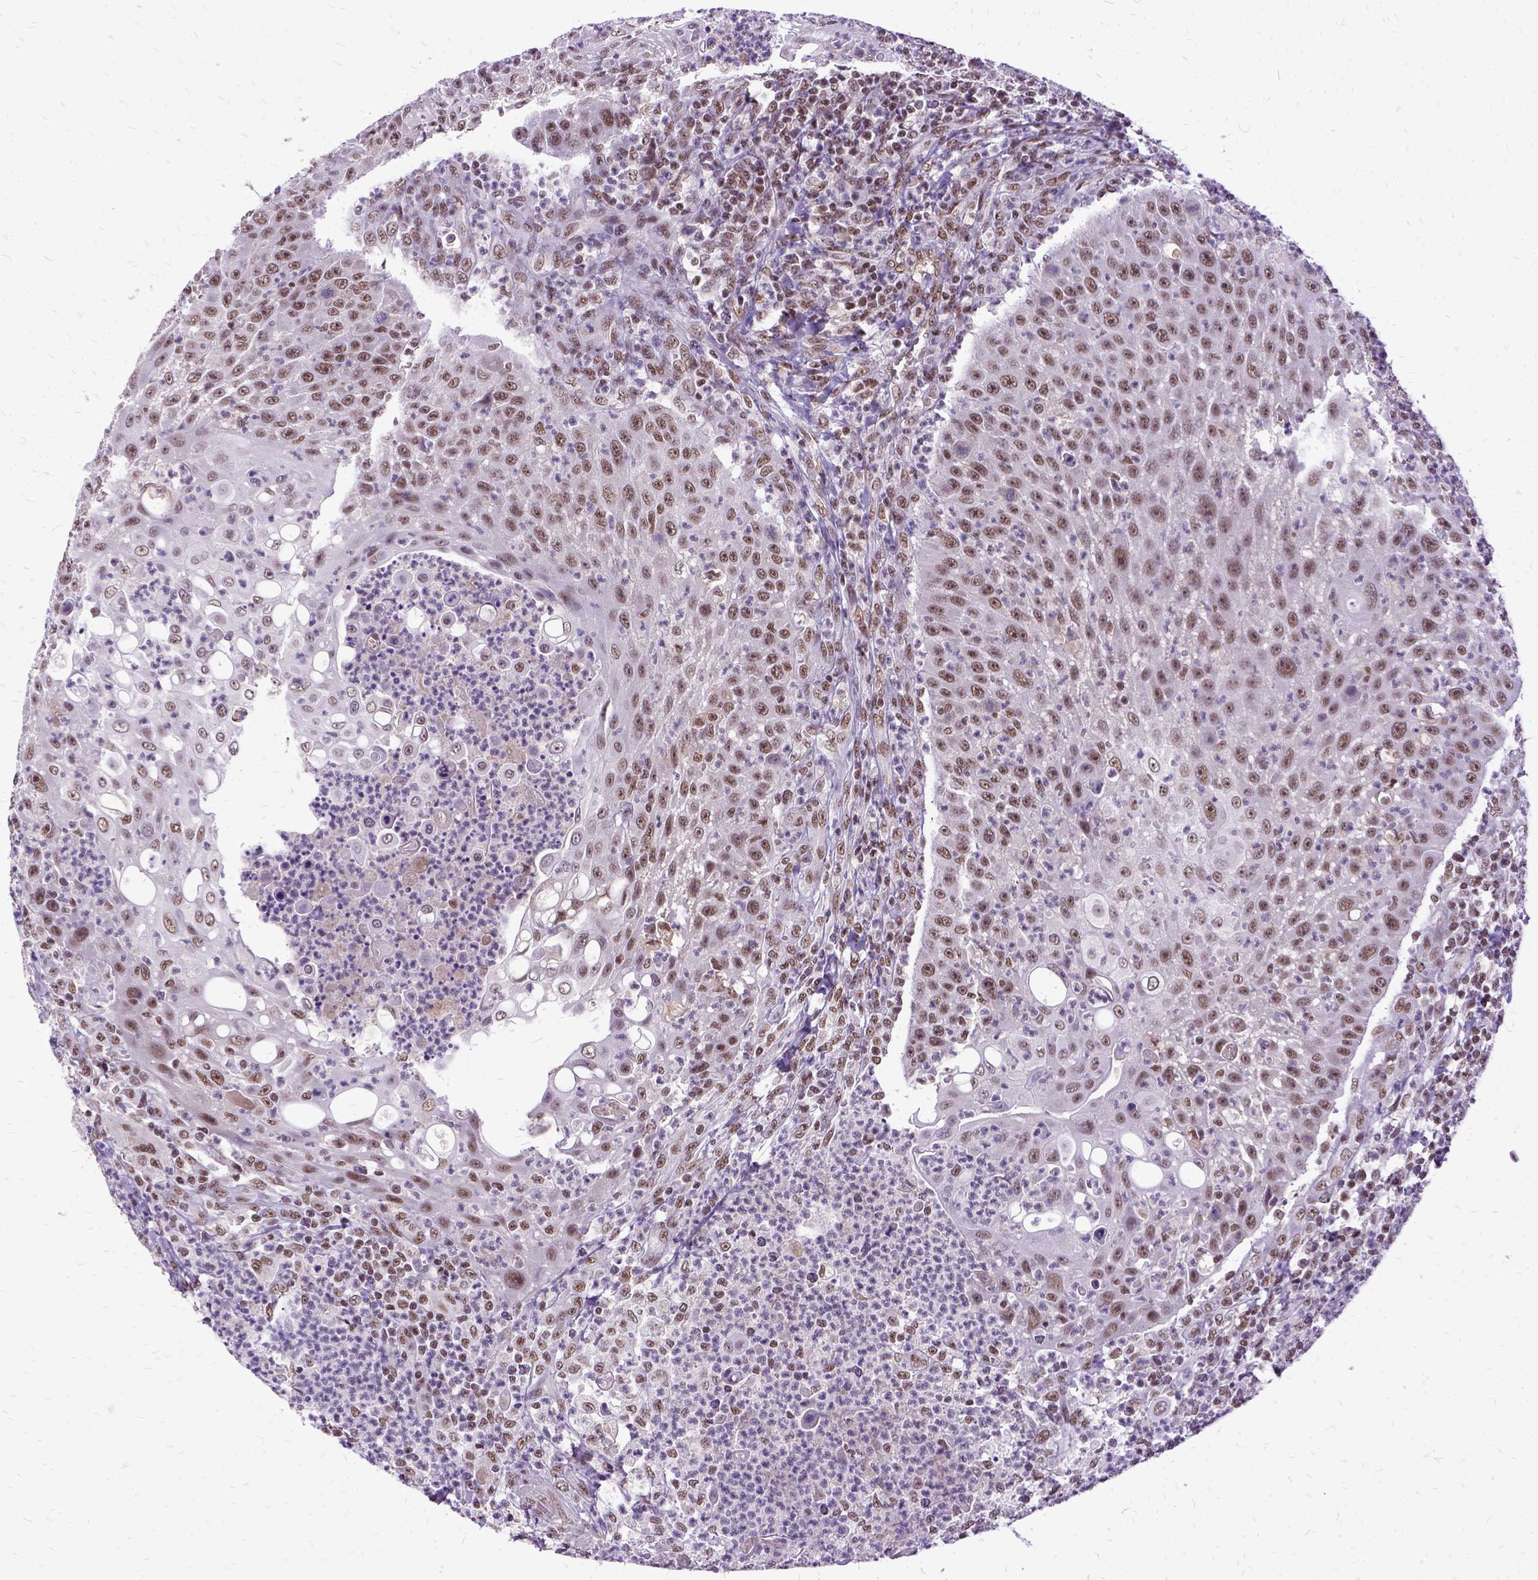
{"staining": {"intensity": "moderate", "quantity": ">75%", "location": "nuclear"}, "tissue": "head and neck cancer", "cell_type": "Tumor cells", "image_type": "cancer", "snomed": [{"axis": "morphology", "description": "Squamous cell carcinoma, NOS"}, {"axis": "topography", "description": "Head-Neck"}], "caption": "A medium amount of moderate nuclear staining is seen in approximately >75% of tumor cells in head and neck cancer tissue. Using DAB (3,3'-diaminobenzidine) (brown) and hematoxylin (blue) stains, captured at high magnification using brightfield microscopy.", "gene": "SETD1A", "patient": {"sex": "male", "age": 69}}